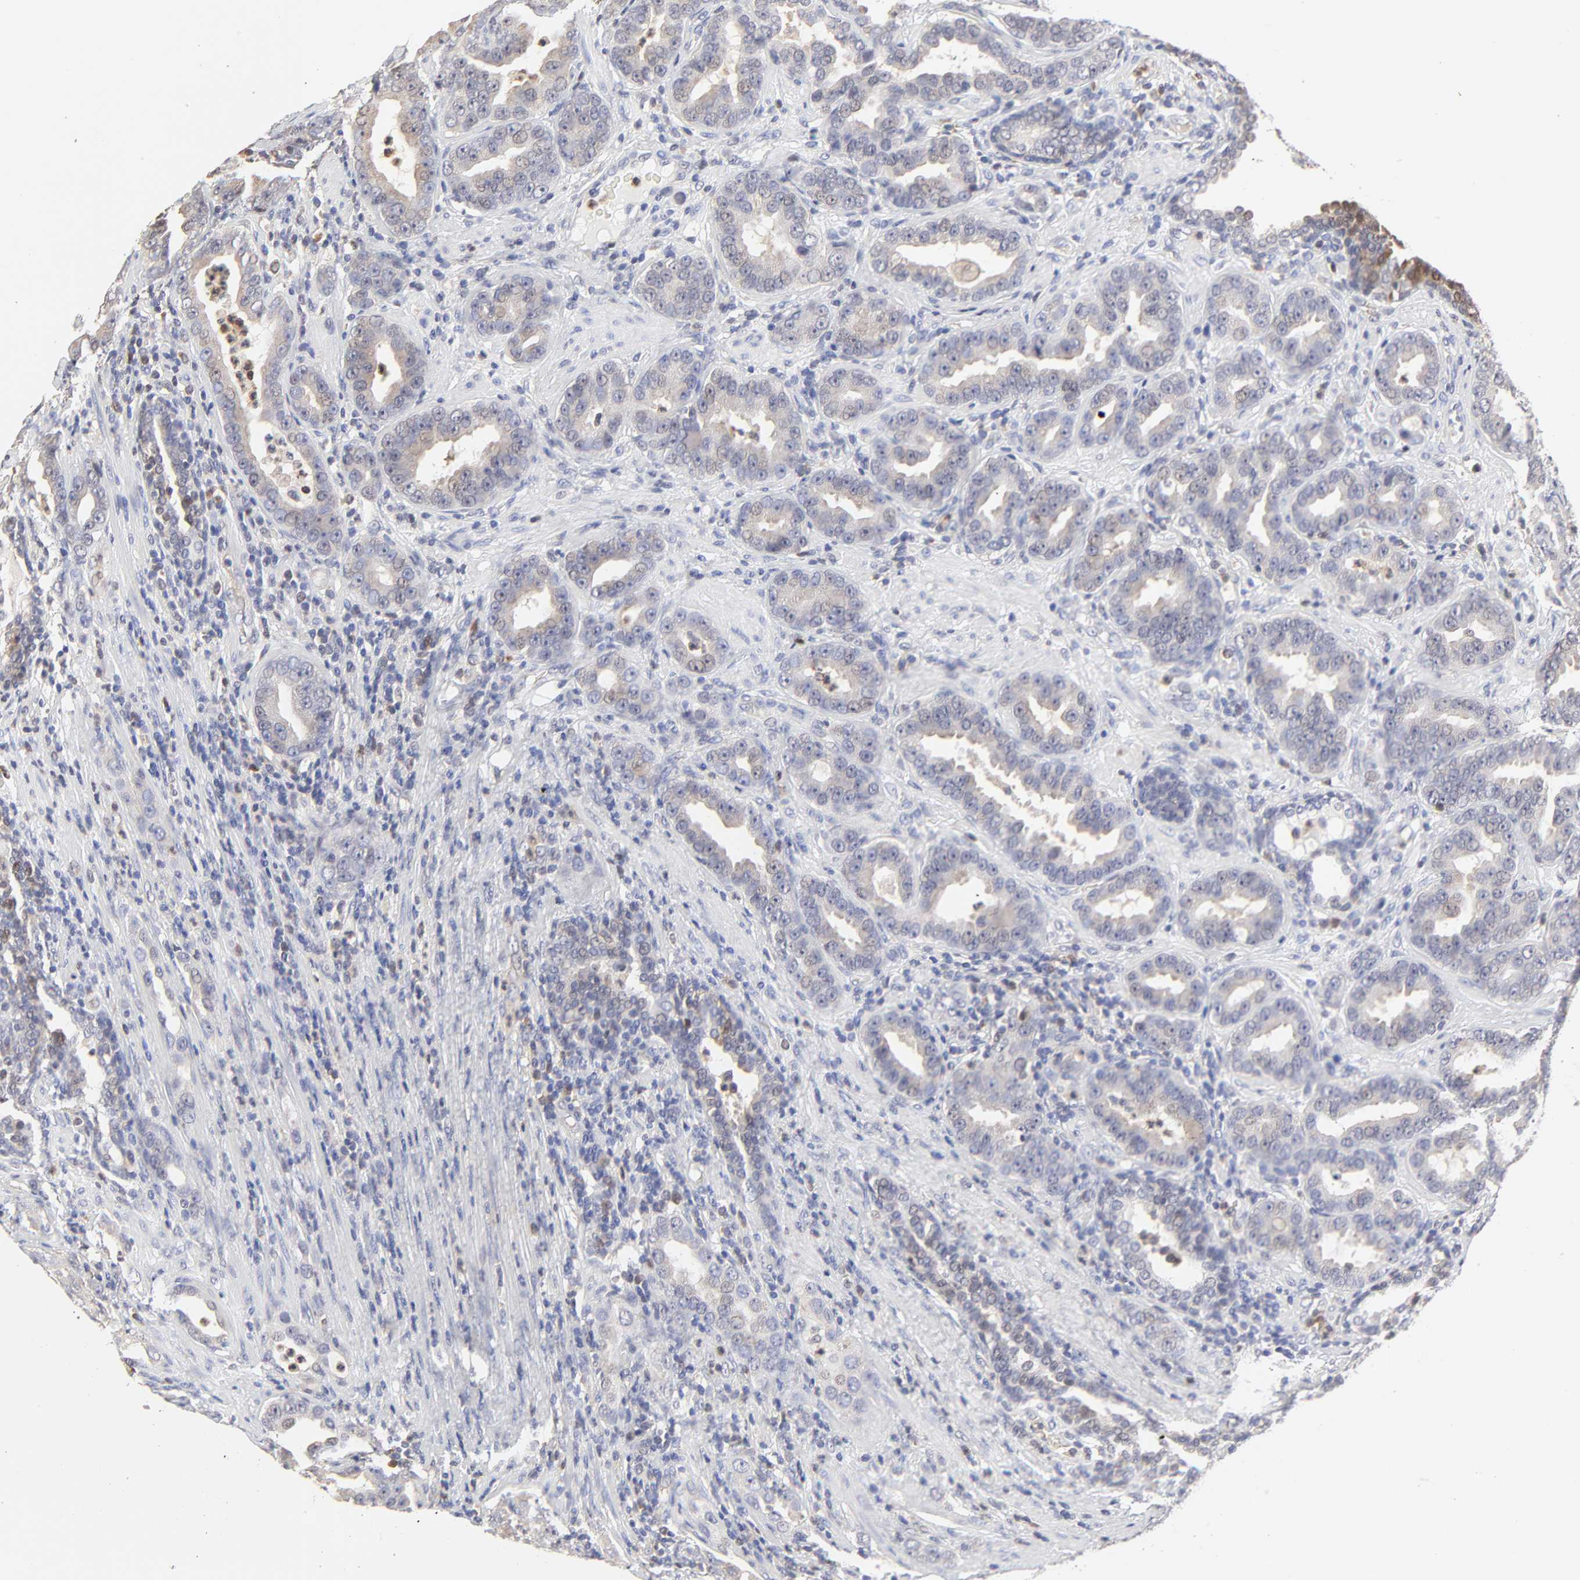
{"staining": {"intensity": "negative", "quantity": "none", "location": "none"}, "tissue": "prostate cancer", "cell_type": "Tumor cells", "image_type": "cancer", "snomed": [{"axis": "morphology", "description": "Adenocarcinoma, Low grade"}, {"axis": "topography", "description": "Prostate"}], "caption": "Immunohistochemical staining of human adenocarcinoma (low-grade) (prostate) reveals no significant staining in tumor cells.", "gene": "CASP3", "patient": {"sex": "male", "age": 59}}